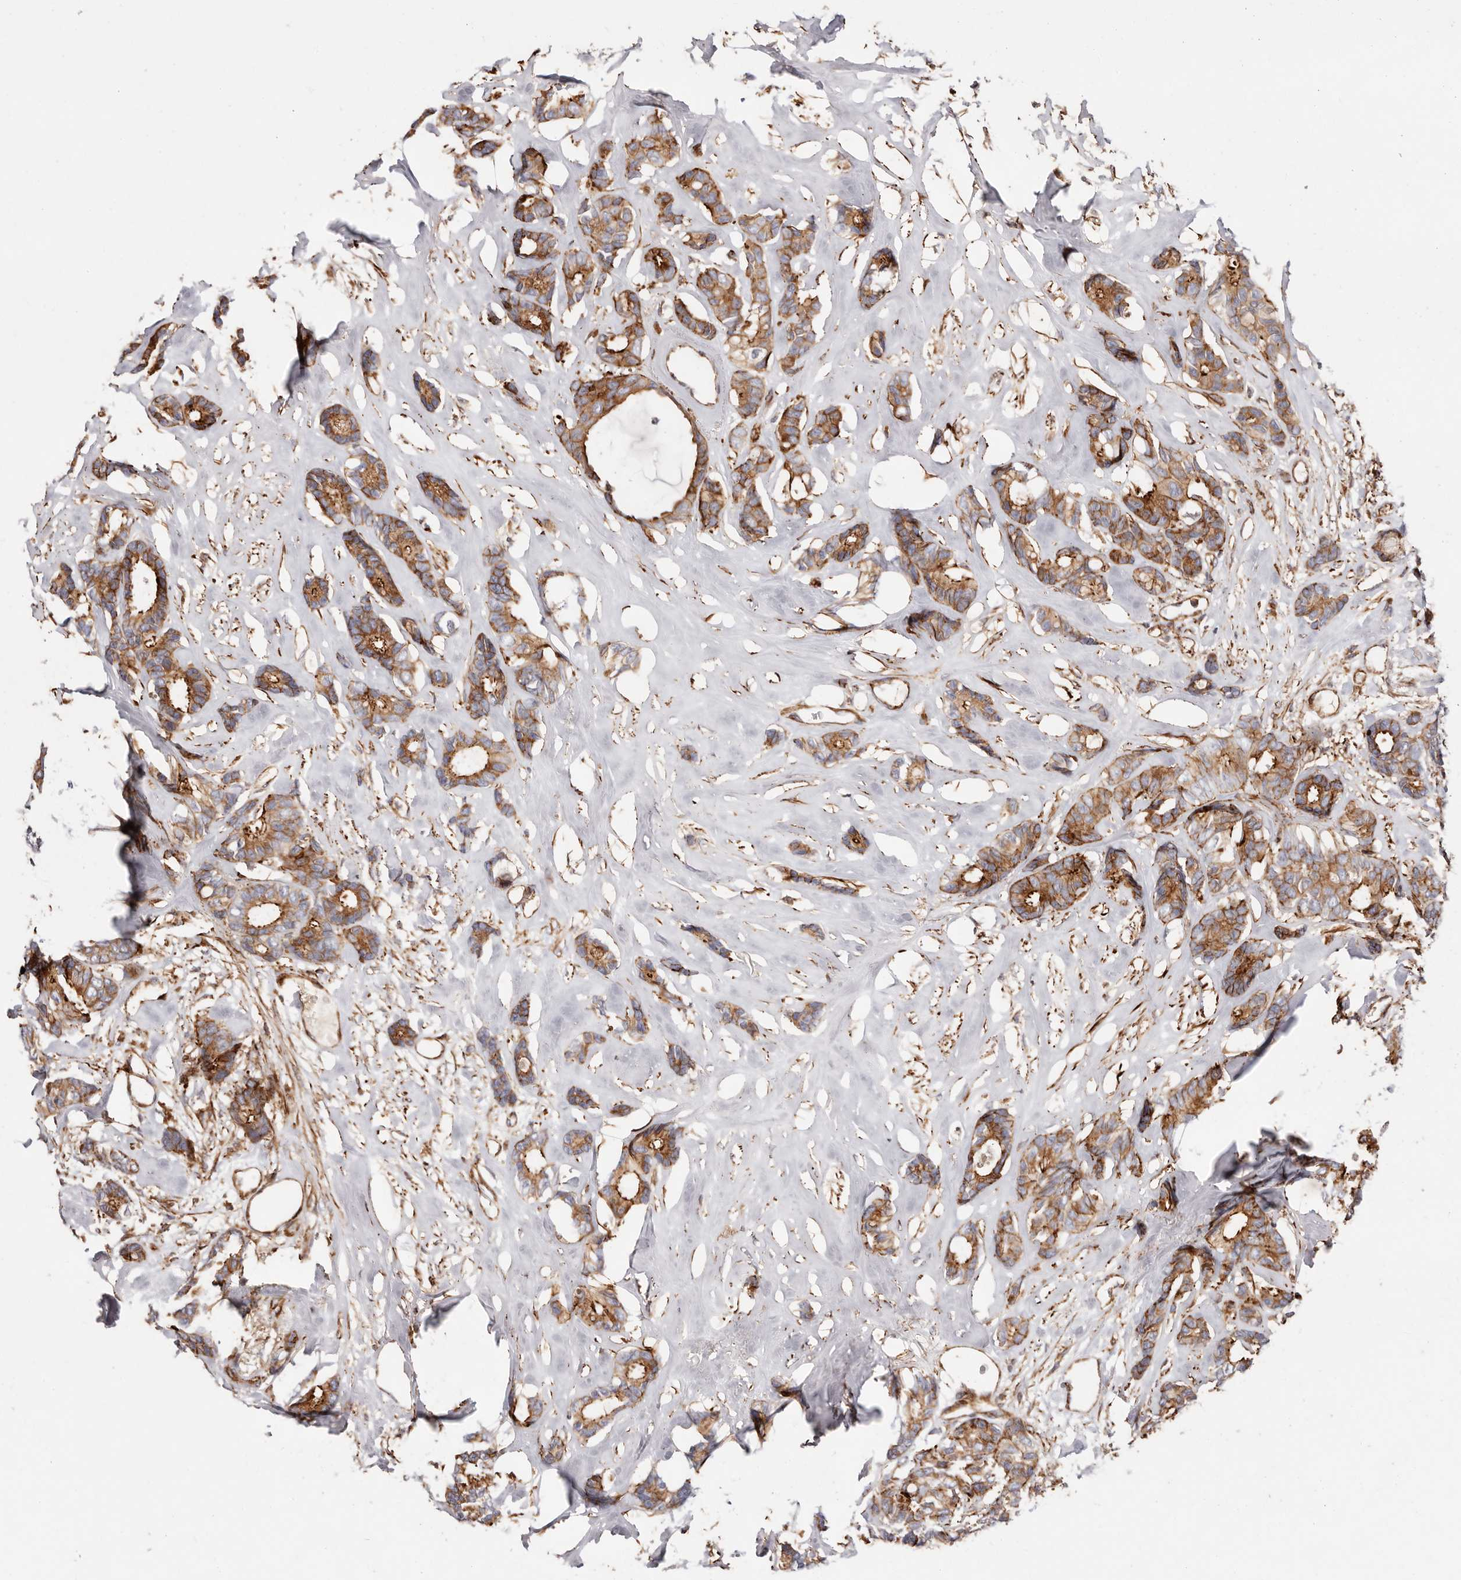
{"staining": {"intensity": "strong", "quantity": ">75%", "location": "cytoplasmic/membranous"}, "tissue": "breast cancer", "cell_type": "Tumor cells", "image_type": "cancer", "snomed": [{"axis": "morphology", "description": "Duct carcinoma"}, {"axis": "topography", "description": "Breast"}], "caption": "Immunohistochemical staining of human infiltrating ductal carcinoma (breast) exhibits strong cytoplasmic/membranous protein positivity in approximately >75% of tumor cells. (DAB (3,3'-diaminobenzidine) = brown stain, brightfield microscopy at high magnification).", "gene": "PTPN22", "patient": {"sex": "female", "age": 87}}